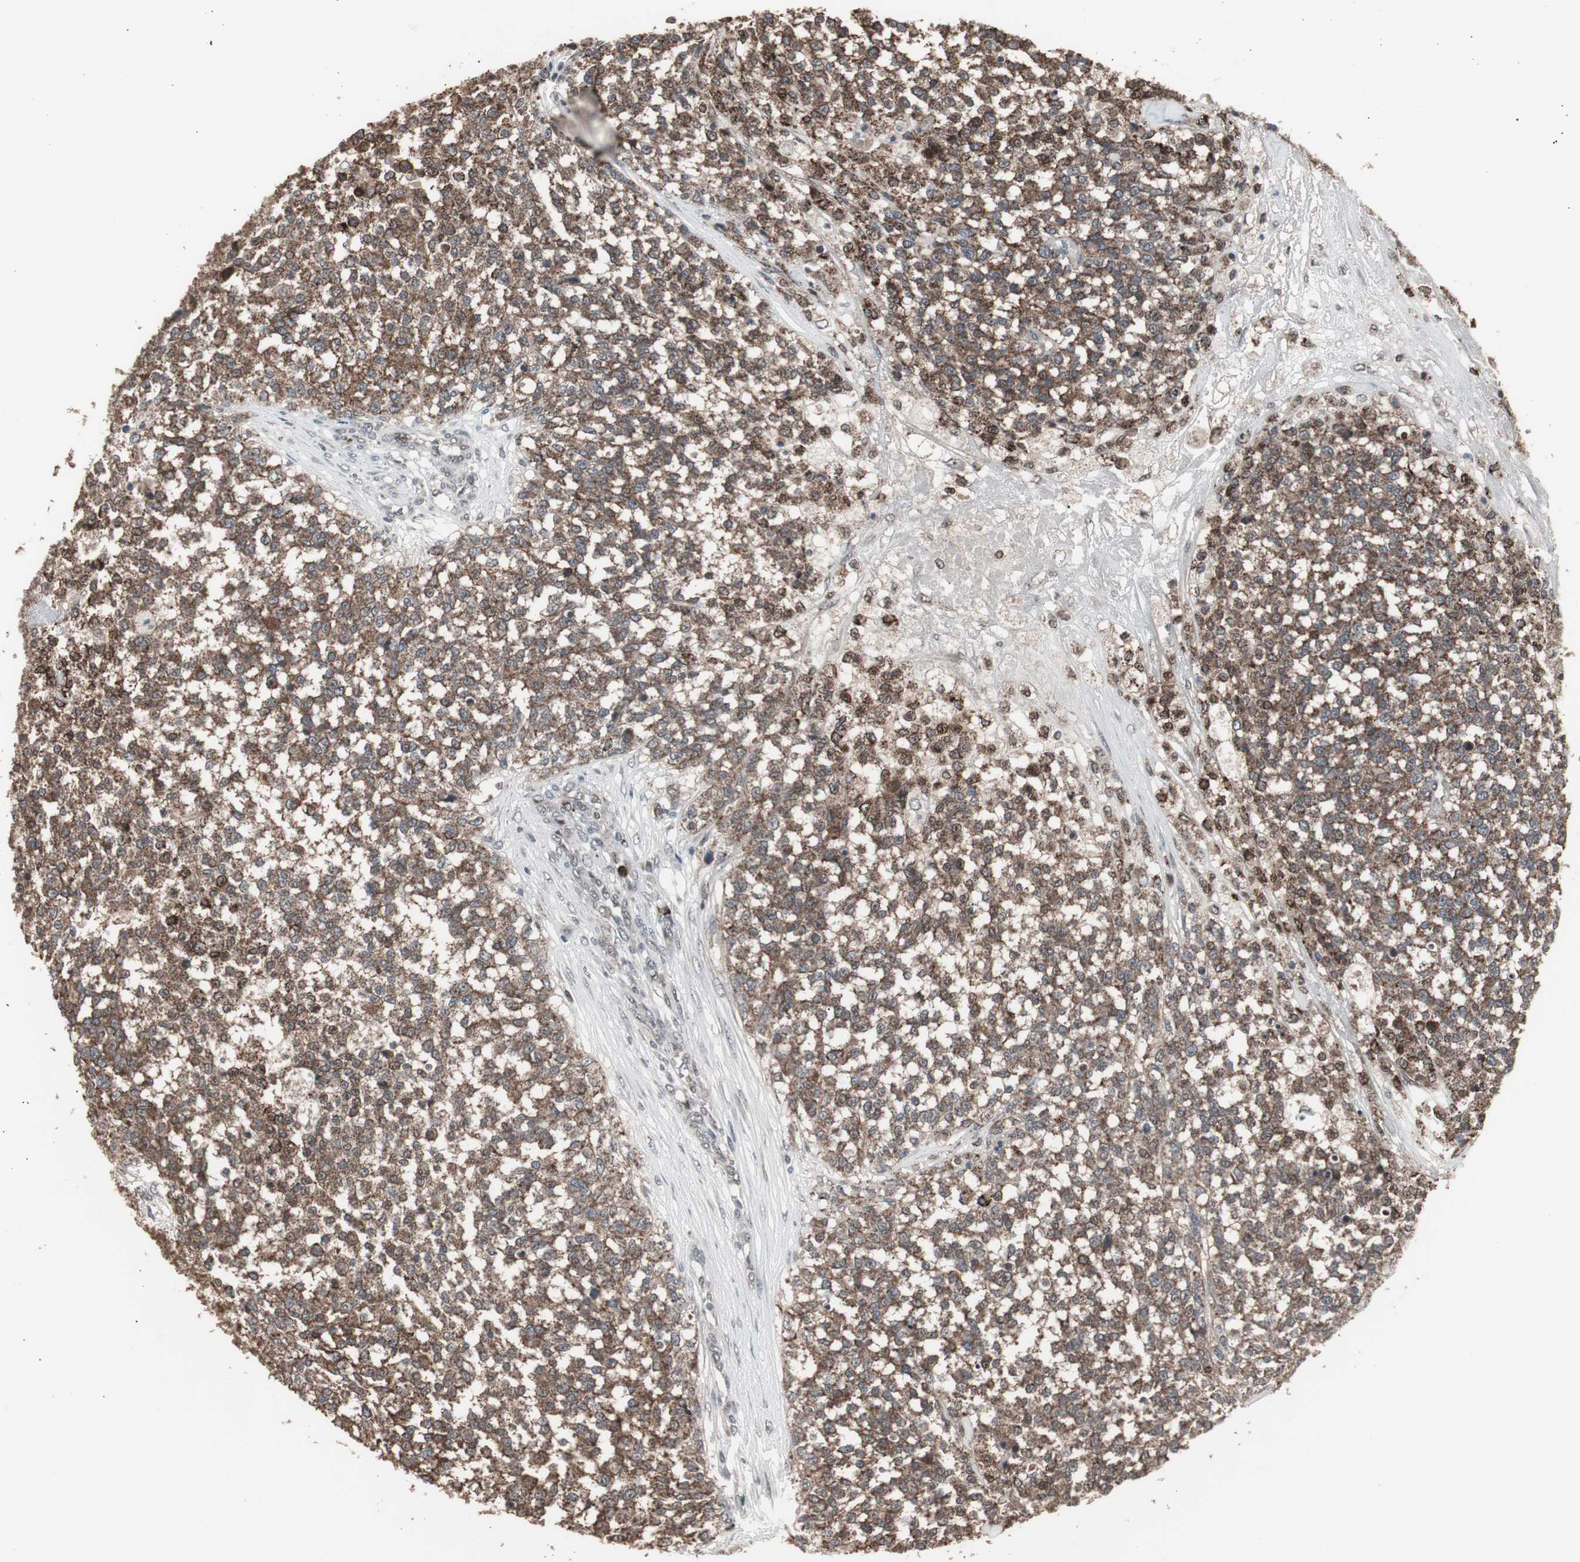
{"staining": {"intensity": "moderate", "quantity": ">75%", "location": "cytoplasmic/membranous"}, "tissue": "testis cancer", "cell_type": "Tumor cells", "image_type": "cancer", "snomed": [{"axis": "morphology", "description": "Seminoma, NOS"}, {"axis": "topography", "description": "Testis"}], "caption": "A medium amount of moderate cytoplasmic/membranous positivity is seen in approximately >75% of tumor cells in testis cancer tissue.", "gene": "RXRA", "patient": {"sex": "male", "age": 59}}